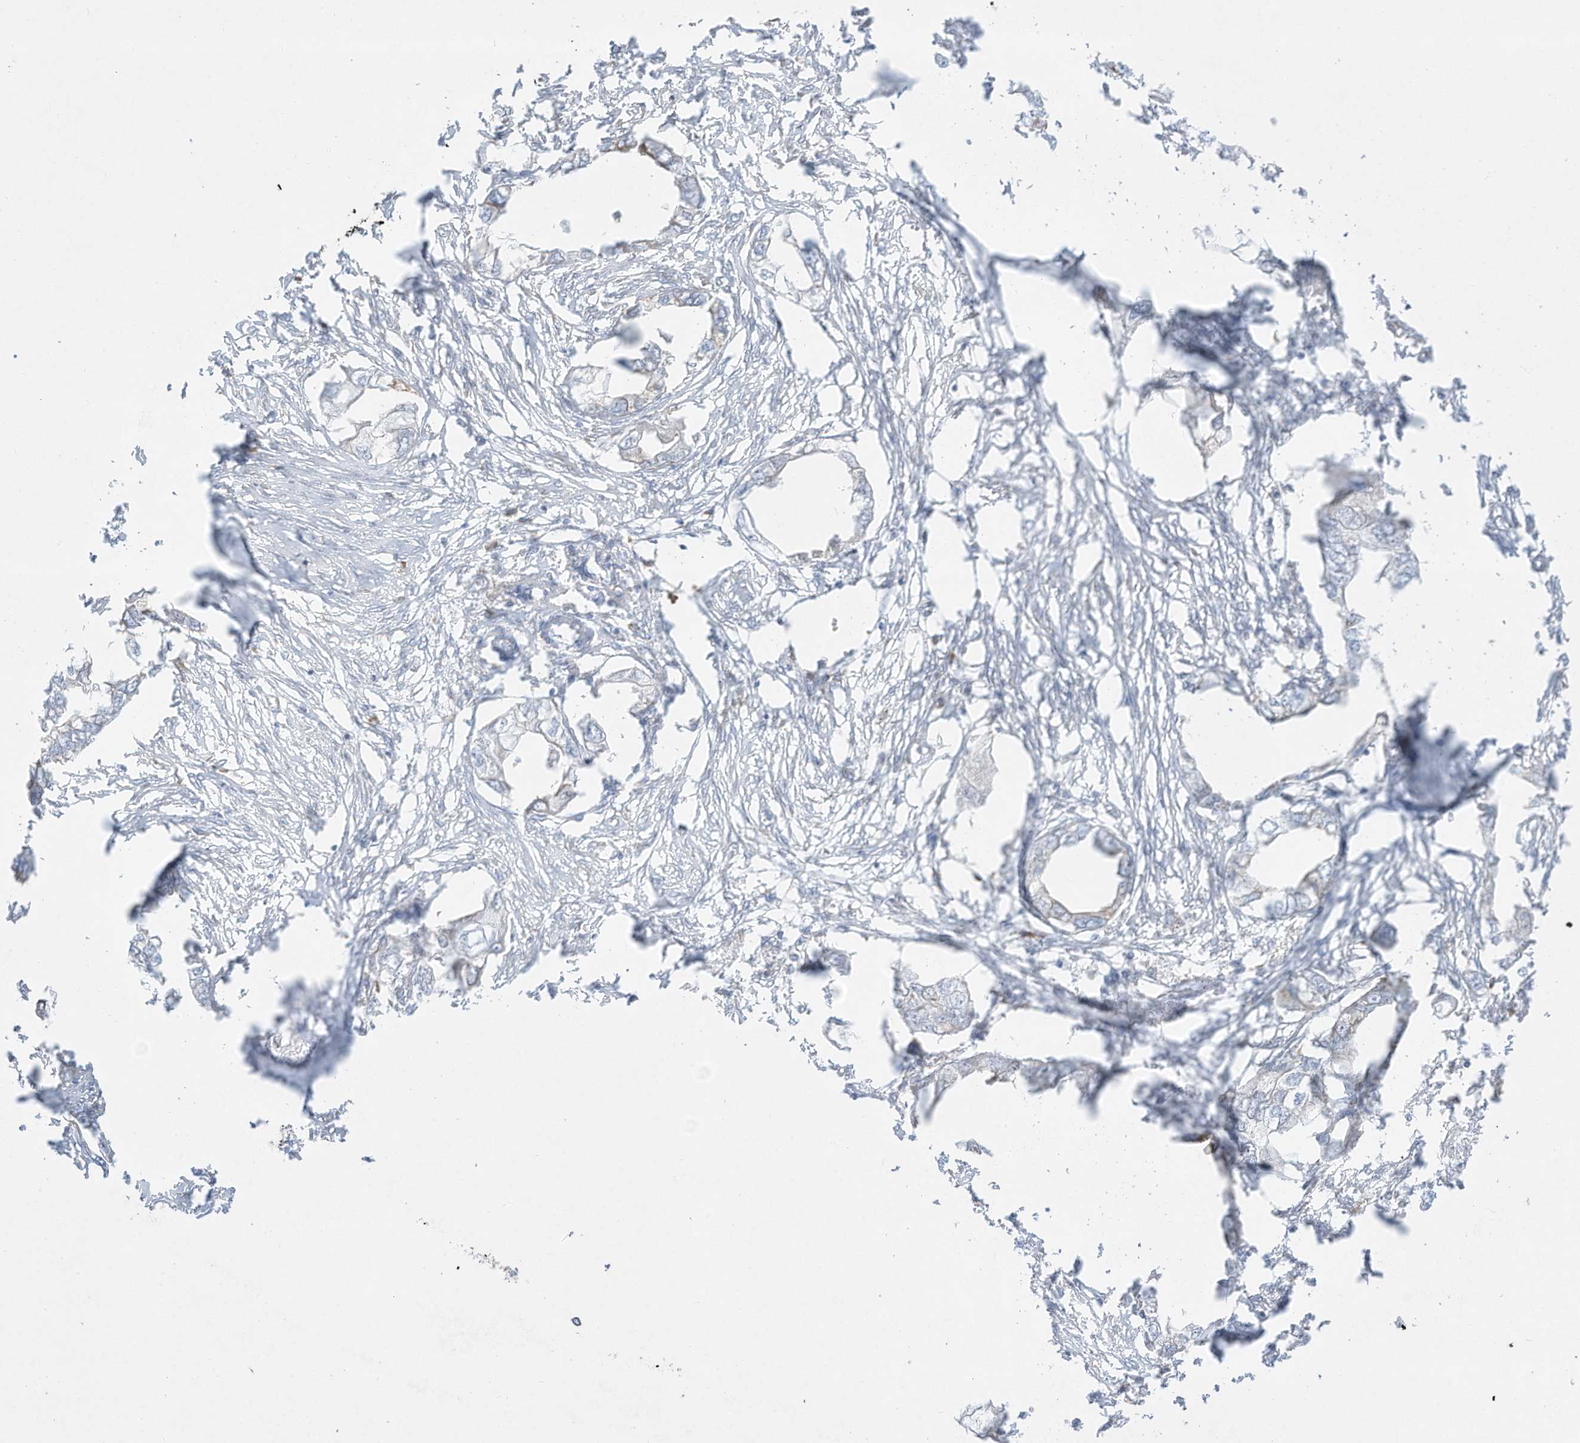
{"staining": {"intensity": "negative", "quantity": "none", "location": "none"}, "tissue": "endometrial cancer", "cell_type": "Tumor cells", "image_type": "cancer", "snomed": [{"axis": "morphology", "description": "Adenocarcinoma, NOS"}, {"axis": "morphology", "description": "Adenocarcinoma, metastatic, NOS"}, {"axis": "topography", "description": "Adipose tissue"}, {"axis": "topography", "description": "Endometrium"}], "caption": "The image exhibits no staining of tumor cells in endometrial cancer (adenocarcinoma).", "gene": "PTK6", "patient": {"sex": "female", "age": 67}}